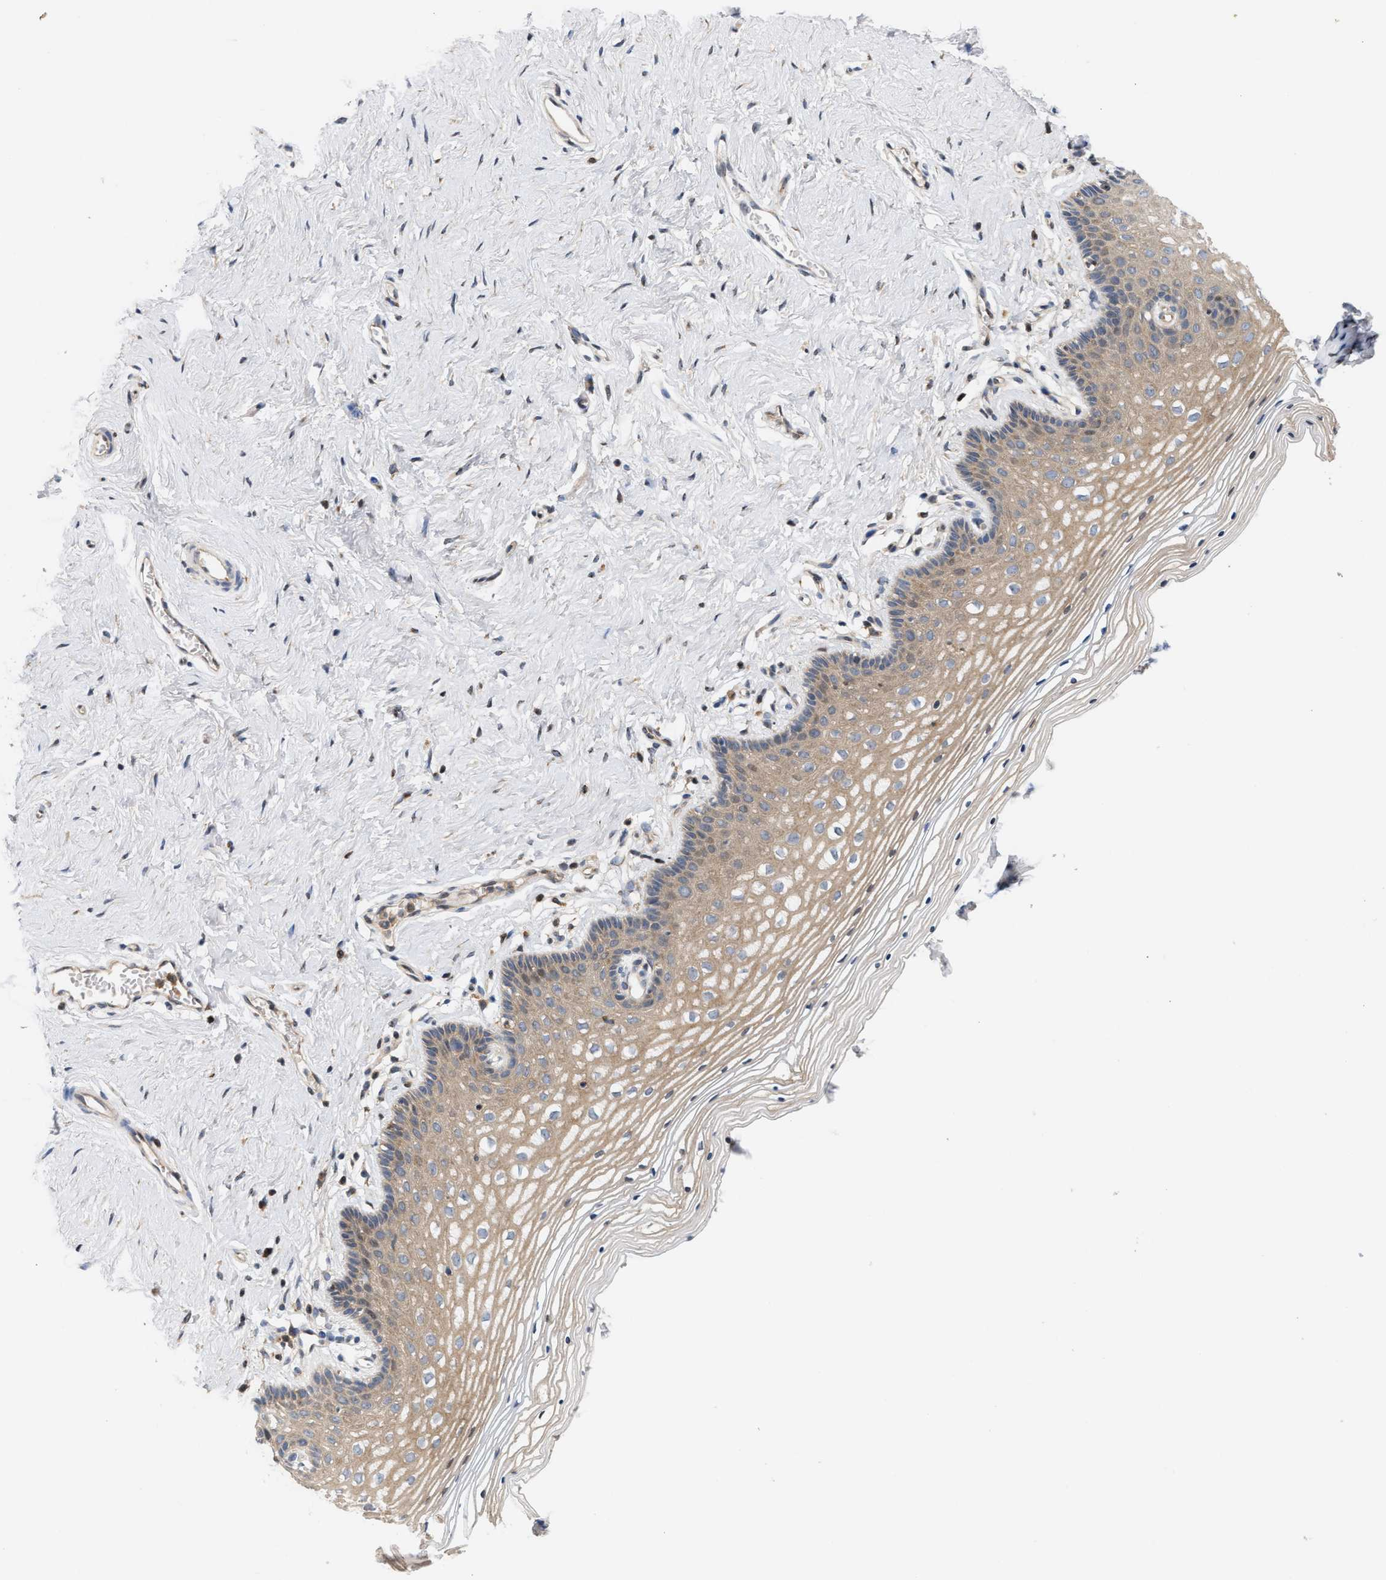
{"staining": {"intensity": "moderate", "quantity": "25%-75%", "location": "cytoplasmic/membranous"}, "tissue": "vagina", "cell_type": "Squamous epithelial cells", "image_type": "normal", "snomed": [{"axis": "morphology", "description": "Normal tissue, NOS"}, {"axis": "topography", "description": "Vagina"}], "caption": "IHC (DAB (3,3'-diaminobenzidine)) staining of benign human vagina exhibits moderate cytoplasmic/membranous protein expression in approximately 25%-75% of squamous epithelial cells.", "gene": "DBNL", "patient": {"sex": "female", "age": 32}}